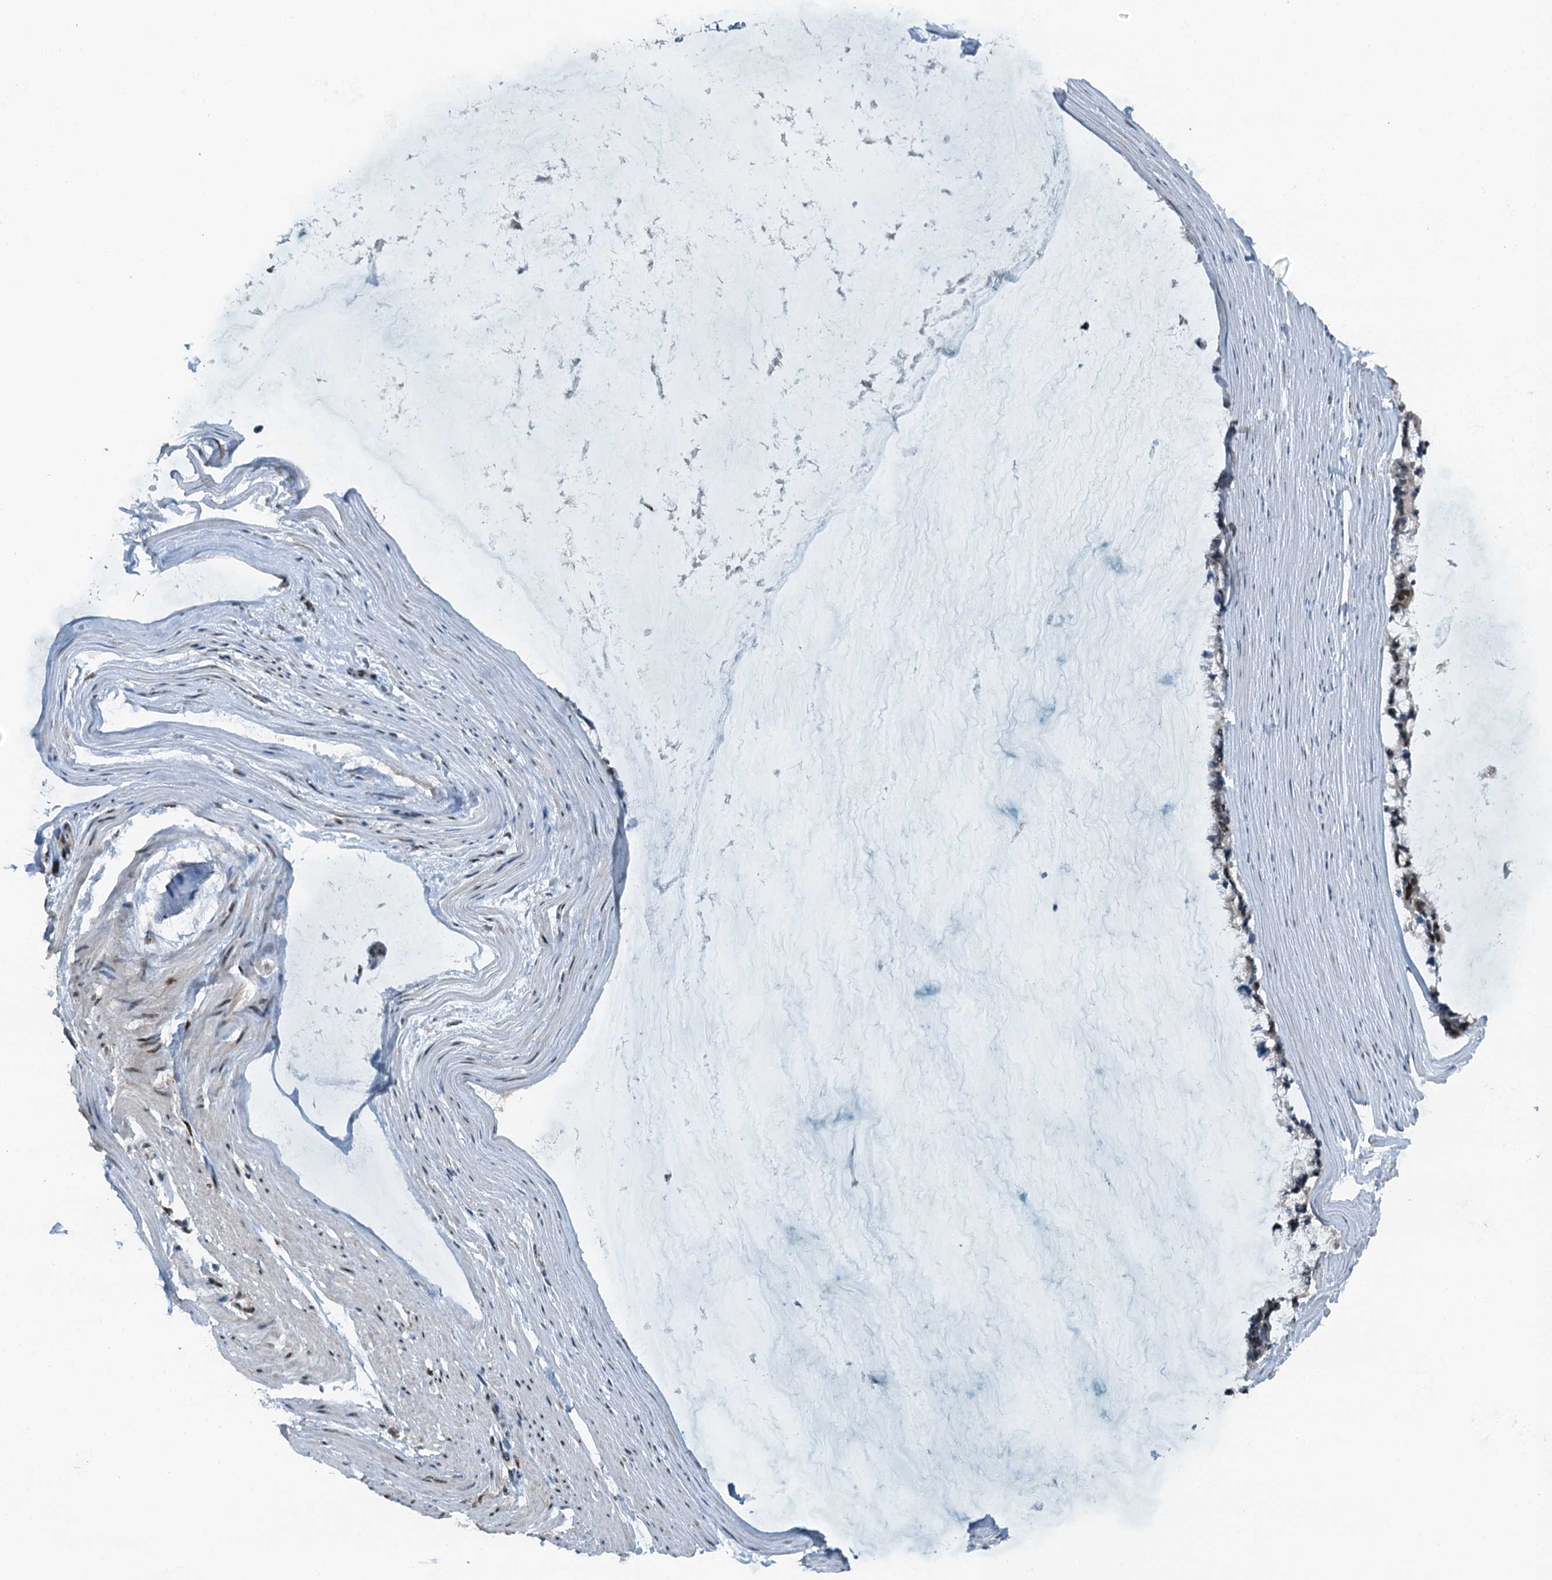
{"staining": {"intensity": "negative", "quantity": "none", "location": "none"}, "tissue": "ovarian cancer", "cell_type": "Tumor cells", "image_type": "cancer", "snomed": [{"axis": "morphology", "description": "Cystadenocarcinoma, mucinous, NOS"}, {"axis": "topography", "description": "Ovary"}], "caption": "This histopathology image is of ovarian cancer stained with IHC to label a protein in brown with the nuclei are counter-stained blue. There is no staining in tumor cells.", "gene": "BMERB1", "patient": {"sex": "female", "age": 39}}